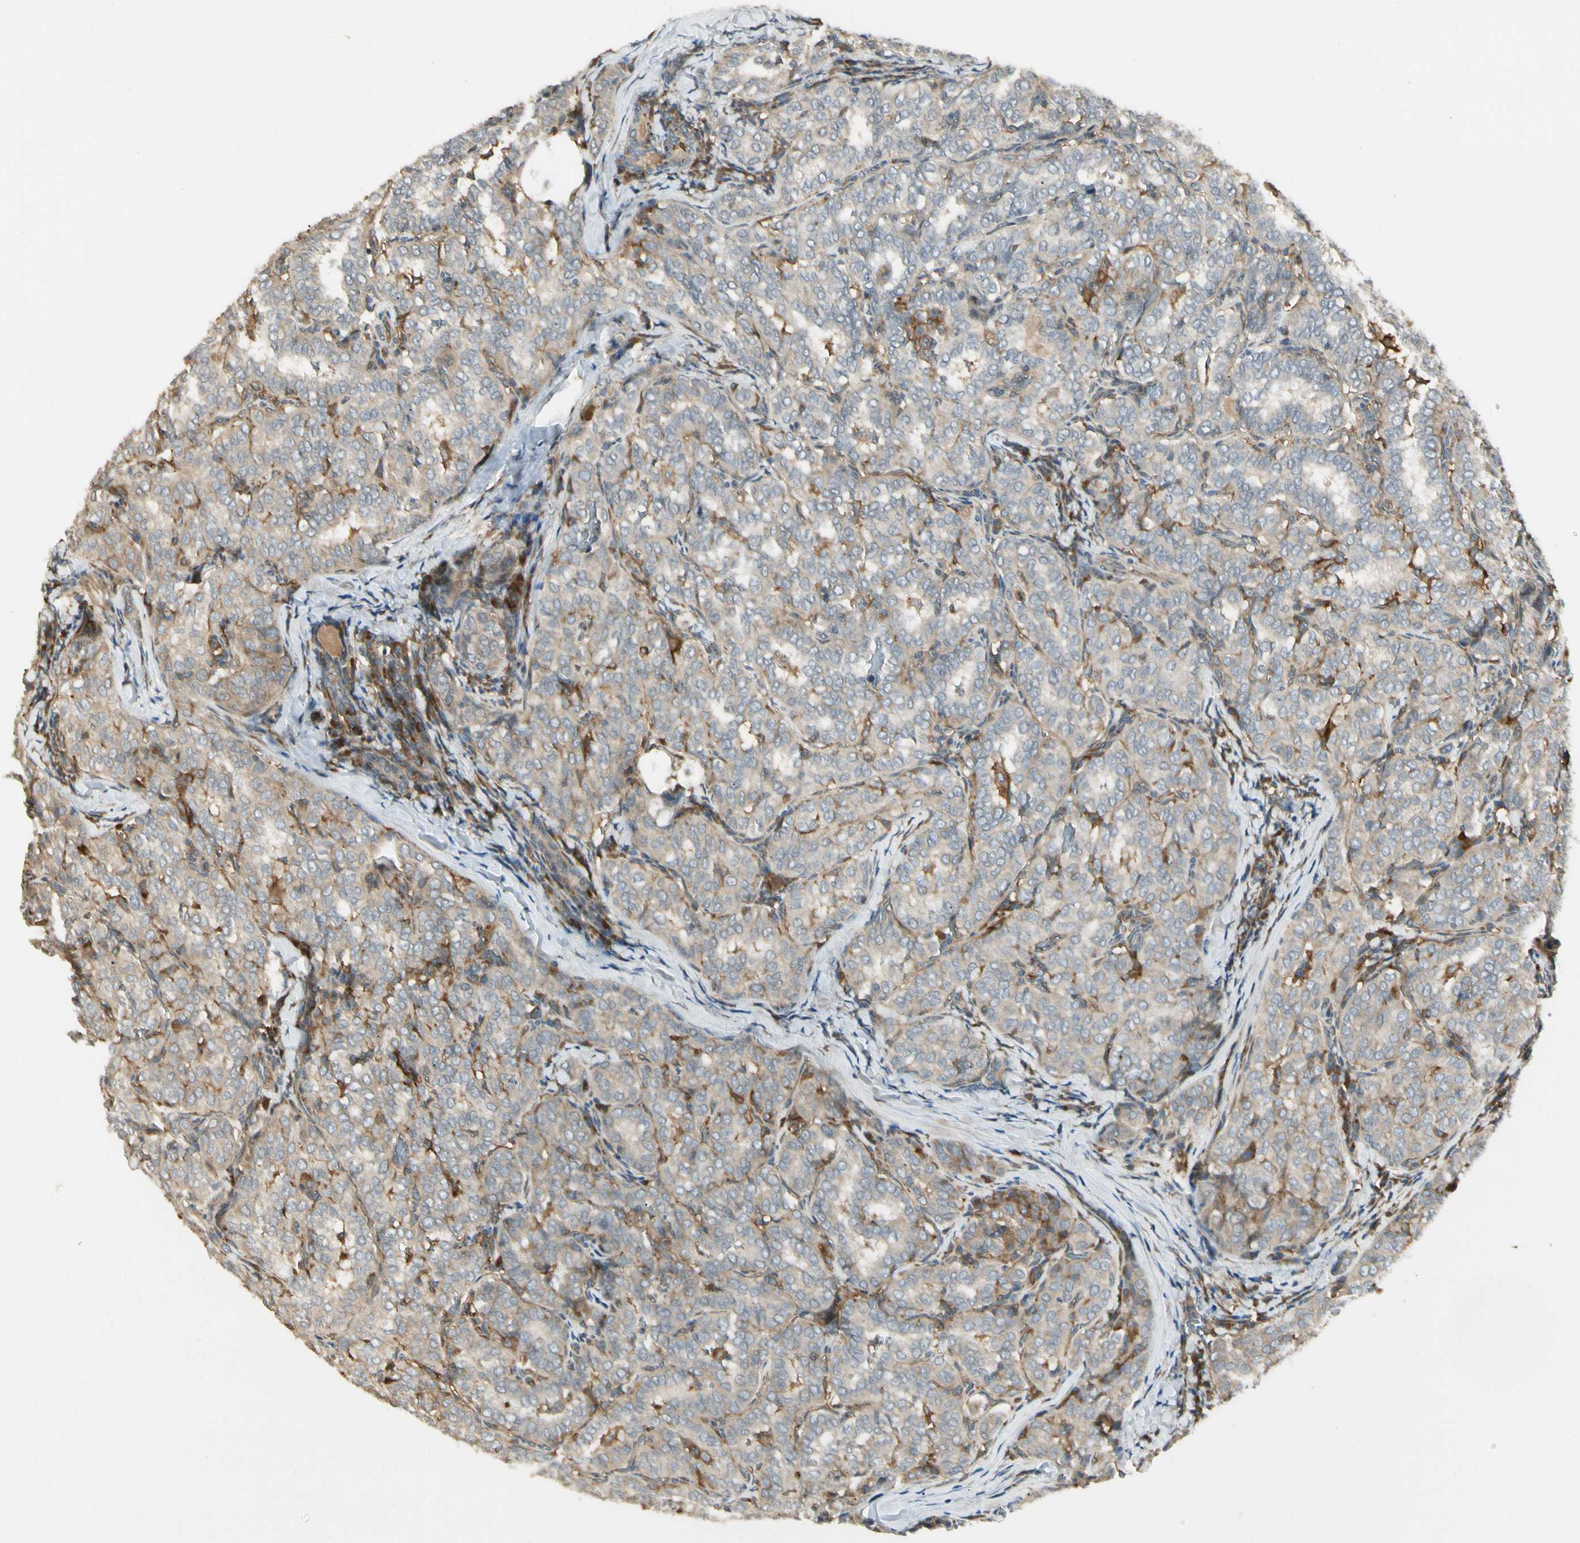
{"staining": {"intensity": "weak", "quantity": "25%-75%", "location": "cytoplasmic/membranous"}, "tissue": "thyroid cancer", "cell_type": "Tumor cells", "image_type": "cancer", "snomed": [{"axis": "morphology", "description": "Normal tissue, NOS"}, {"axis": "morphology", "description": "Papillary adenocarcinoma, NOS"}, {"axis": "topography", "description": "Thyroid gland"}], "caption": "This is an image of IHC staining of thyroid cancer, which shows weak expression in the cytoplasmic/membranous of tumor cells.", "gene": "FNDC3B", "patient": {"sex": "female", "age": 30}}